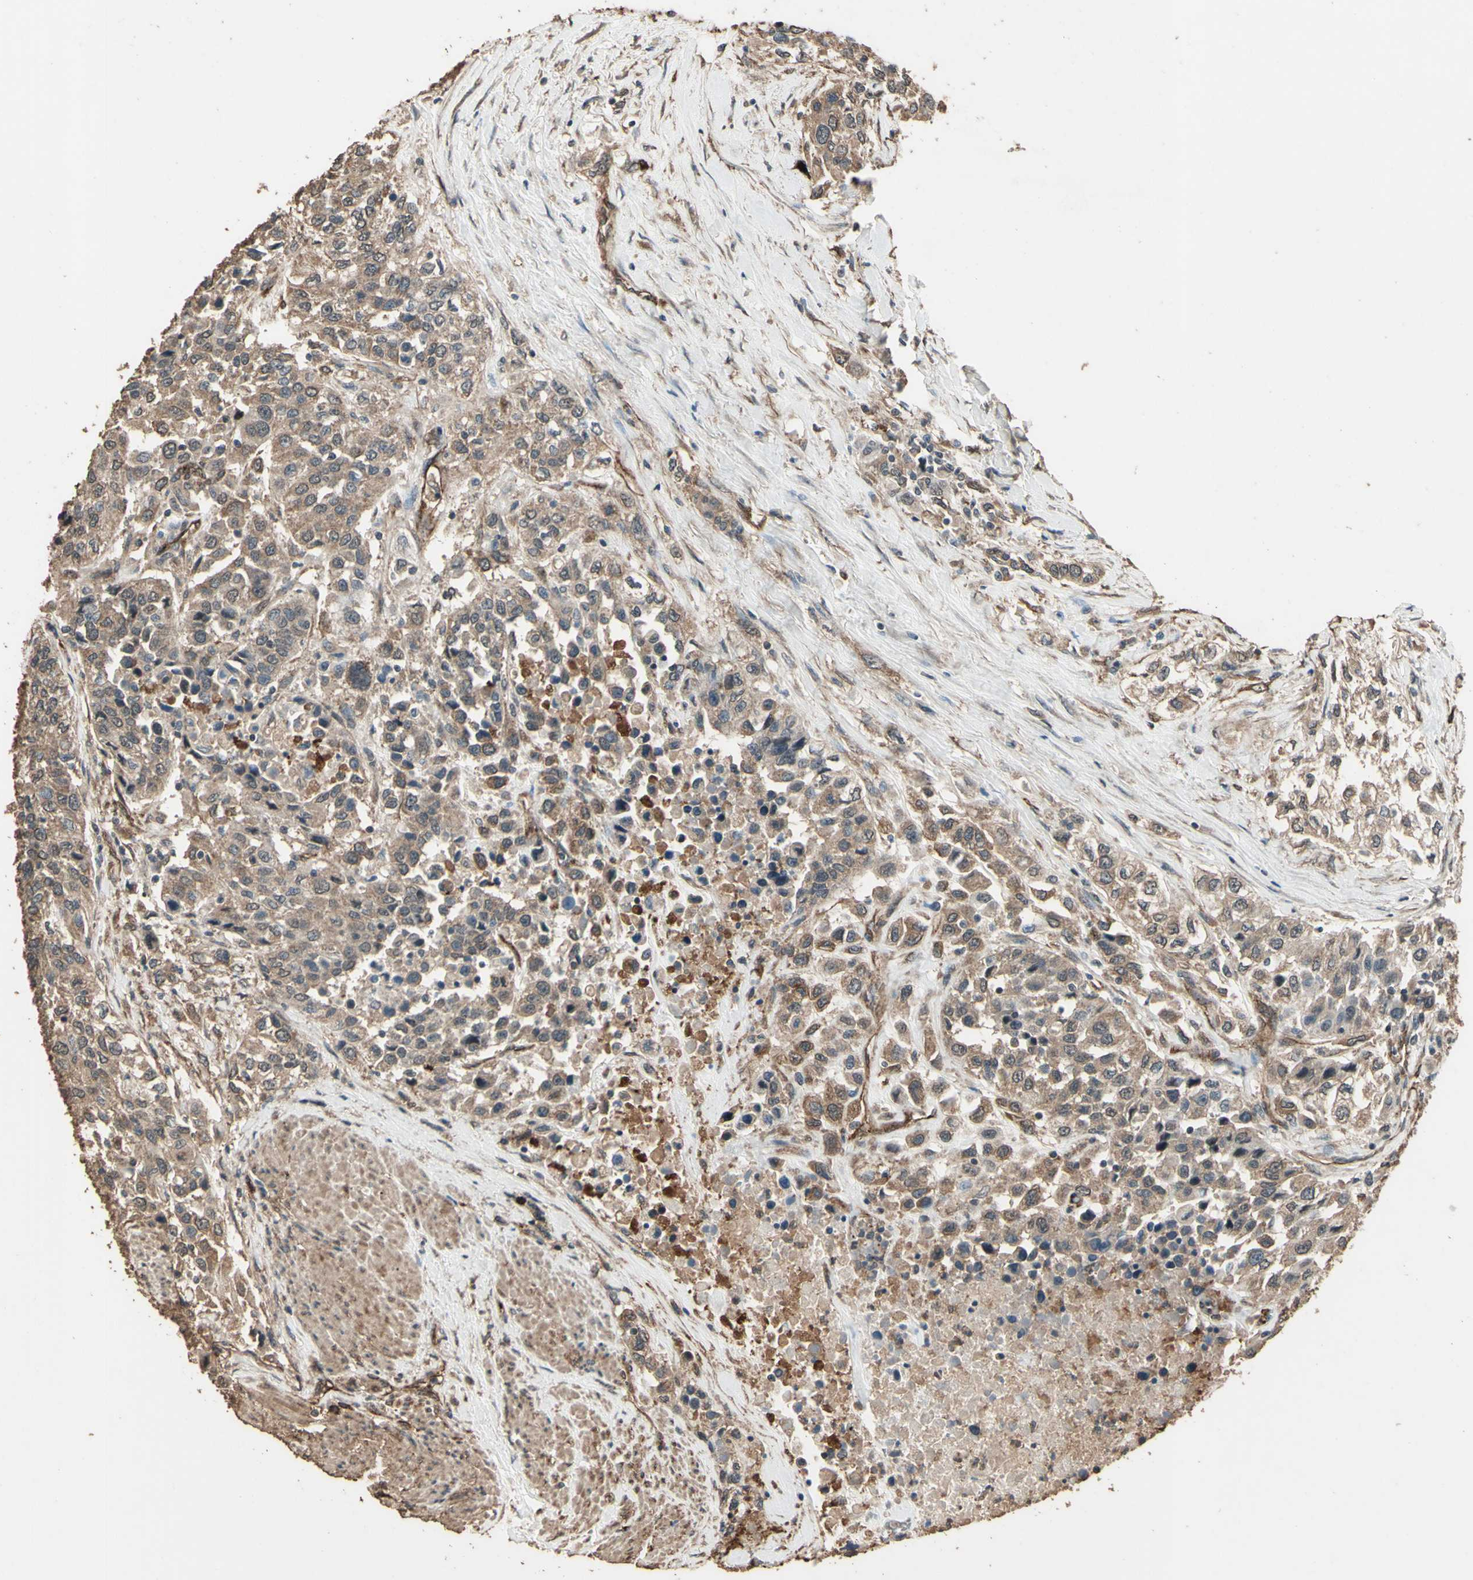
{"staining": {"intensity": "weak", "quantity": ">75%", "location": "cytoplasmic/membranous"}, "tissue": "urothelial cancer", "cell_type": "Tumor cells", "image_type": "cancer", "snomed": [{"axis": "morphology", "description": "Urothelial carcinoma, High grade"}, {"axis": "topography", "description": "Urinary bladder"}], "caption": "IHC photomicrograph of human urothelial cancer stained for a protein (brown), which shows low levels of weak cytoplasmic/membranous positivity in about >75% of tumor cells.", "gene": "TSPO", "patient": {"sex": "female", "age": 80}}